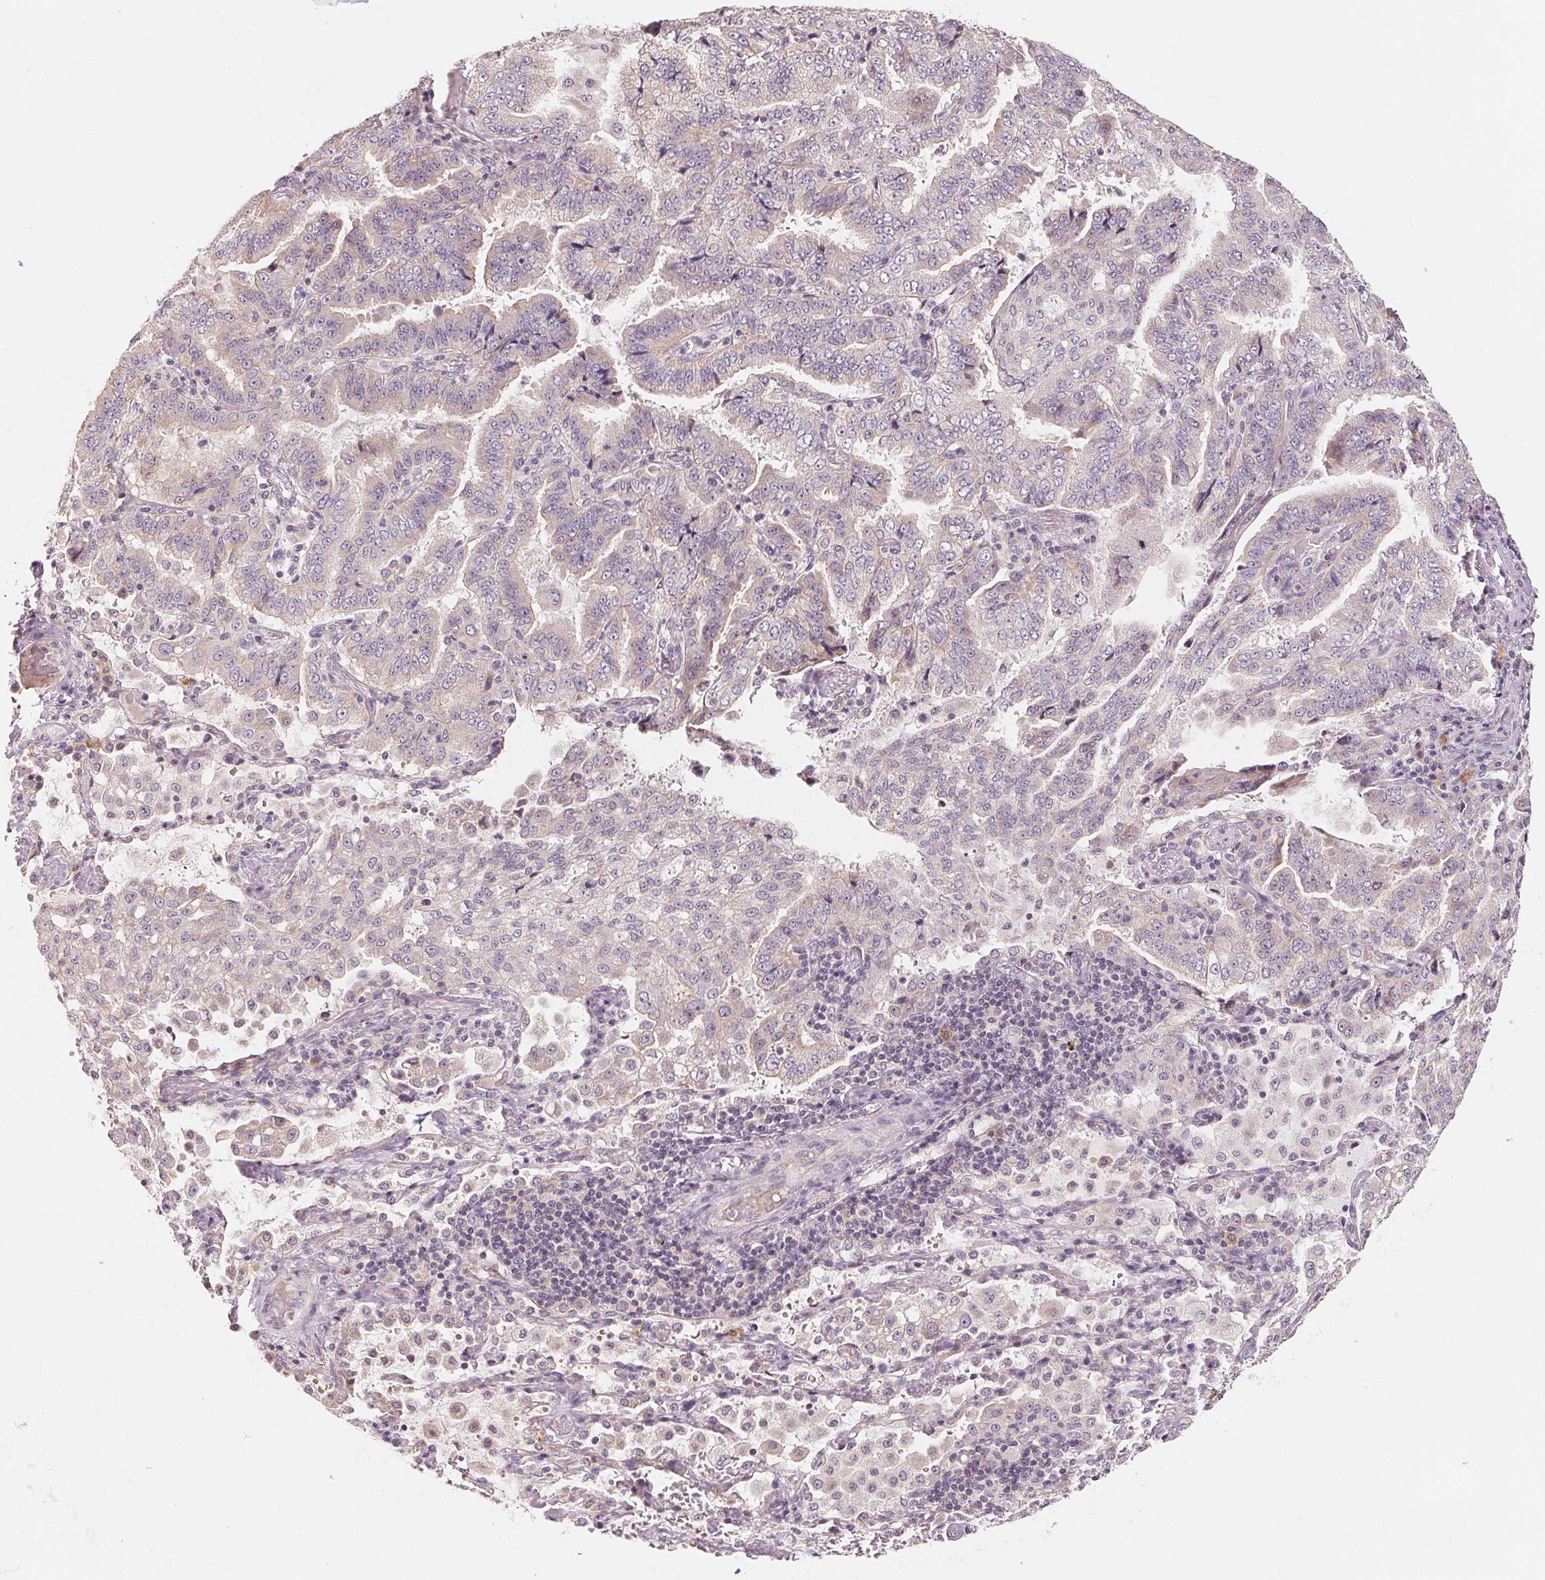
{"staining": {"intensity": "negative", "quantity": "none", "location": "none"}, "tissue": "lung cancer", "cell_type": "Tumor cells", "image_type": "cancer", "snomed": [{"axis": "morphology", "description": "Aneuploidy"}, {"axis": "morphology", "description": "Adenocarcinoma, NOS"}, {"axis": "morphology", "description": "Adenocarcinoma, metastatic, NOS"}, {"axis": "topography", "description": "Lymph node"}, {"axis": "topography", "description": "Lung"}], "caption": "The photomicrograph shows no significant expression in tumor cells of lung cancer.", "gene": "AQP8", "patient": {"sex": "female", "age": 48}}